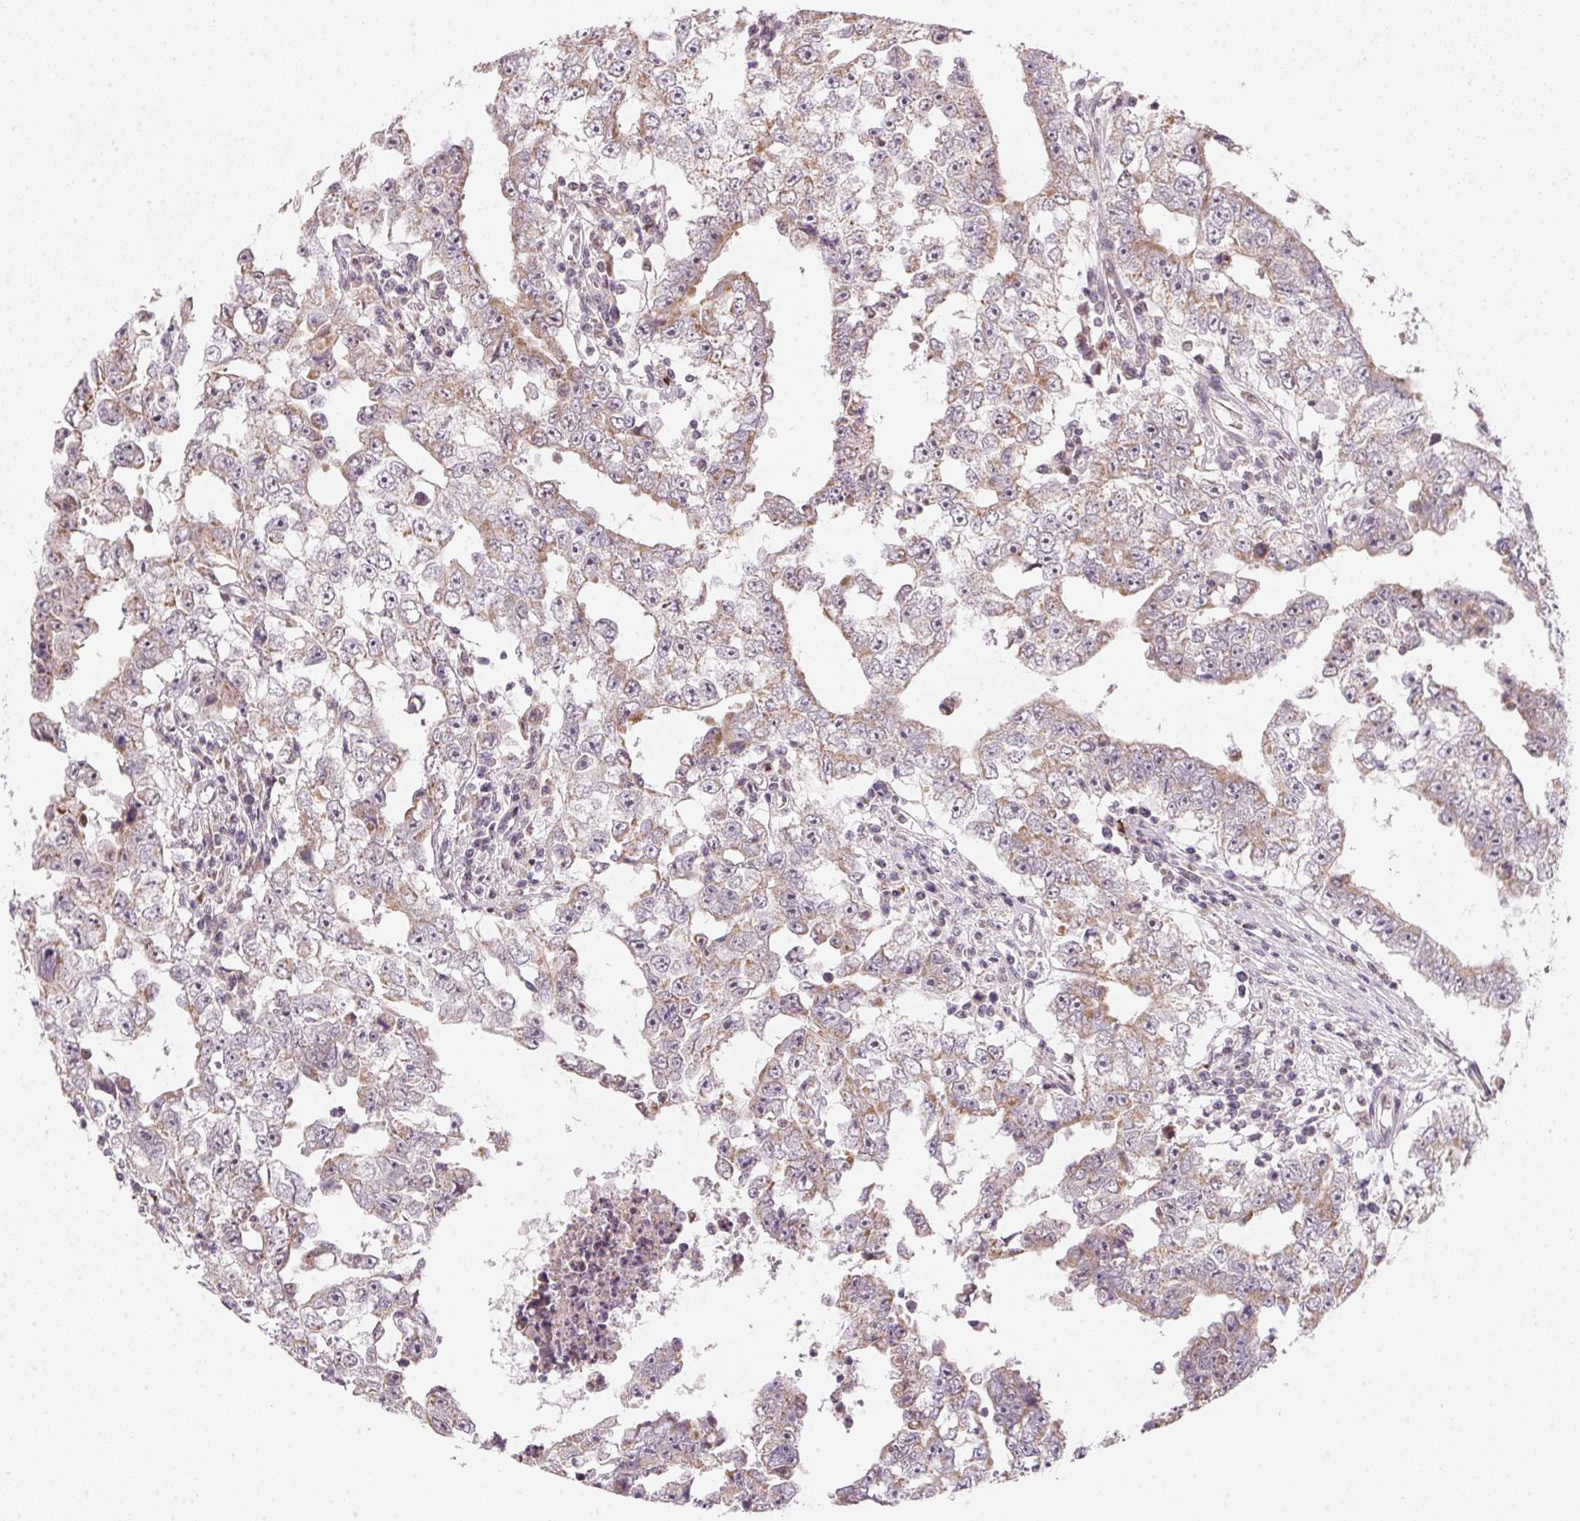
{"staining": {"intensity": "weak", "quantity": "25%-75%", "location": "cytoplasmic/membranous"}, "tissue": "testis cancer", "cell_type": "Tumor cells", "image_type": "cancer", "snomed": [{"axis": "morphology", "description": "Carcinoma, Embryonal, NOS"}, {"axis": "topography", "description": "Testis"}], "caption": "A brown stain highlights weak cytoplasmic/membranous positivity of a protein in human testis embryonal carcinoma tumor cells.", "gene": "COQ7", "patient": {"sex": "male", "age": 36}}